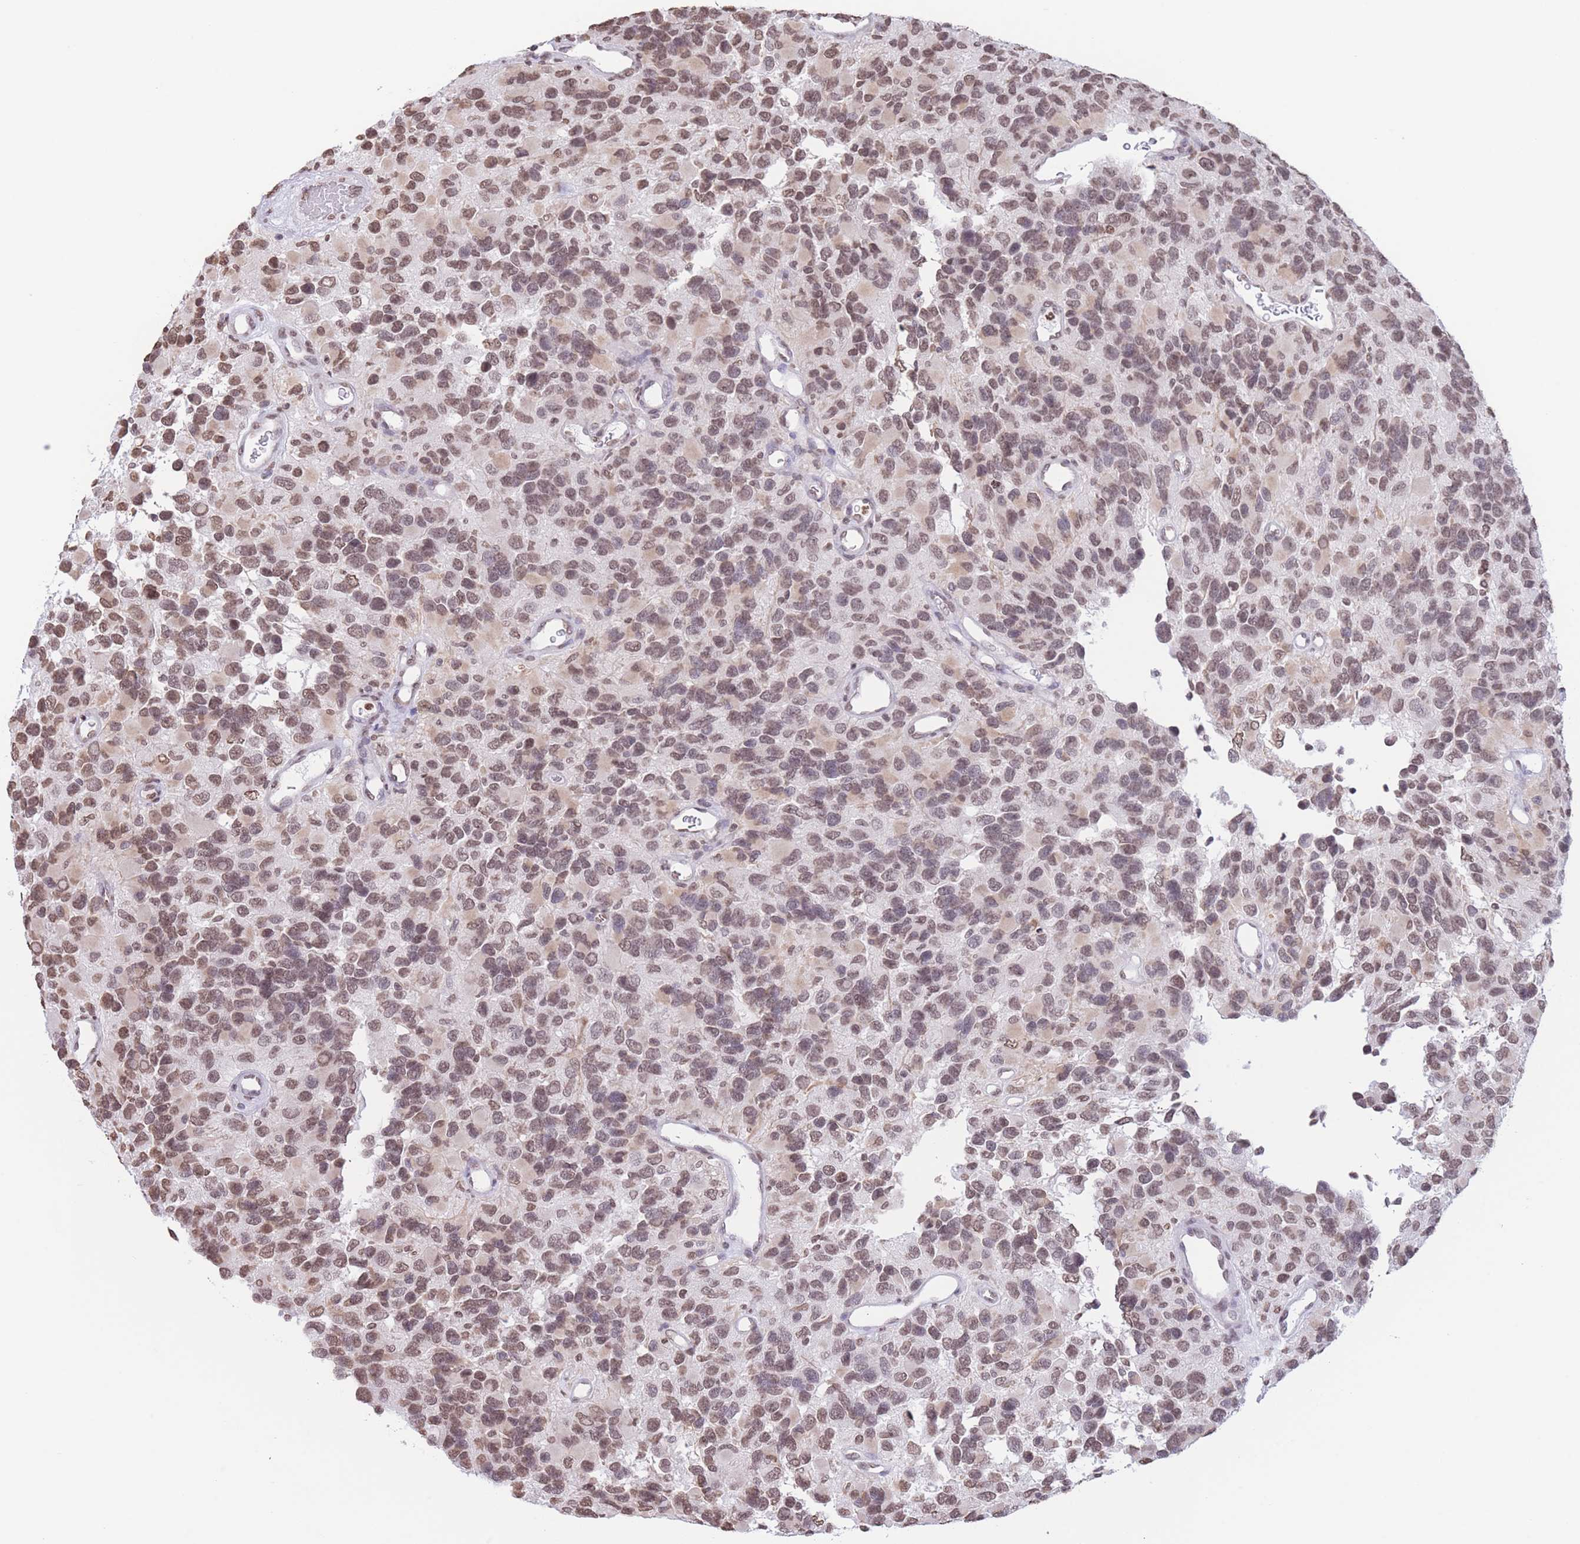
{"staining": {"intensity": "moderate", "quantity": ">75%", "location": "nuclear"}, "tissue": "glioma", "cell_type": "Tumor cells", "image_type": "cancer", "snomed": [{"axis": "morphology", "description": "Glioma, malignant, High grade"}, {"axis": "topography", "description": "Brain"}], "caption": "The image demonstrates immunohistochemical staining of malignant glioma (high-grade). There is moderate nuclear positivity is identified in approximately >75% of tumor cells.", "gene": "H2BC11", "patient": {"sex": "male", "age": 77}}